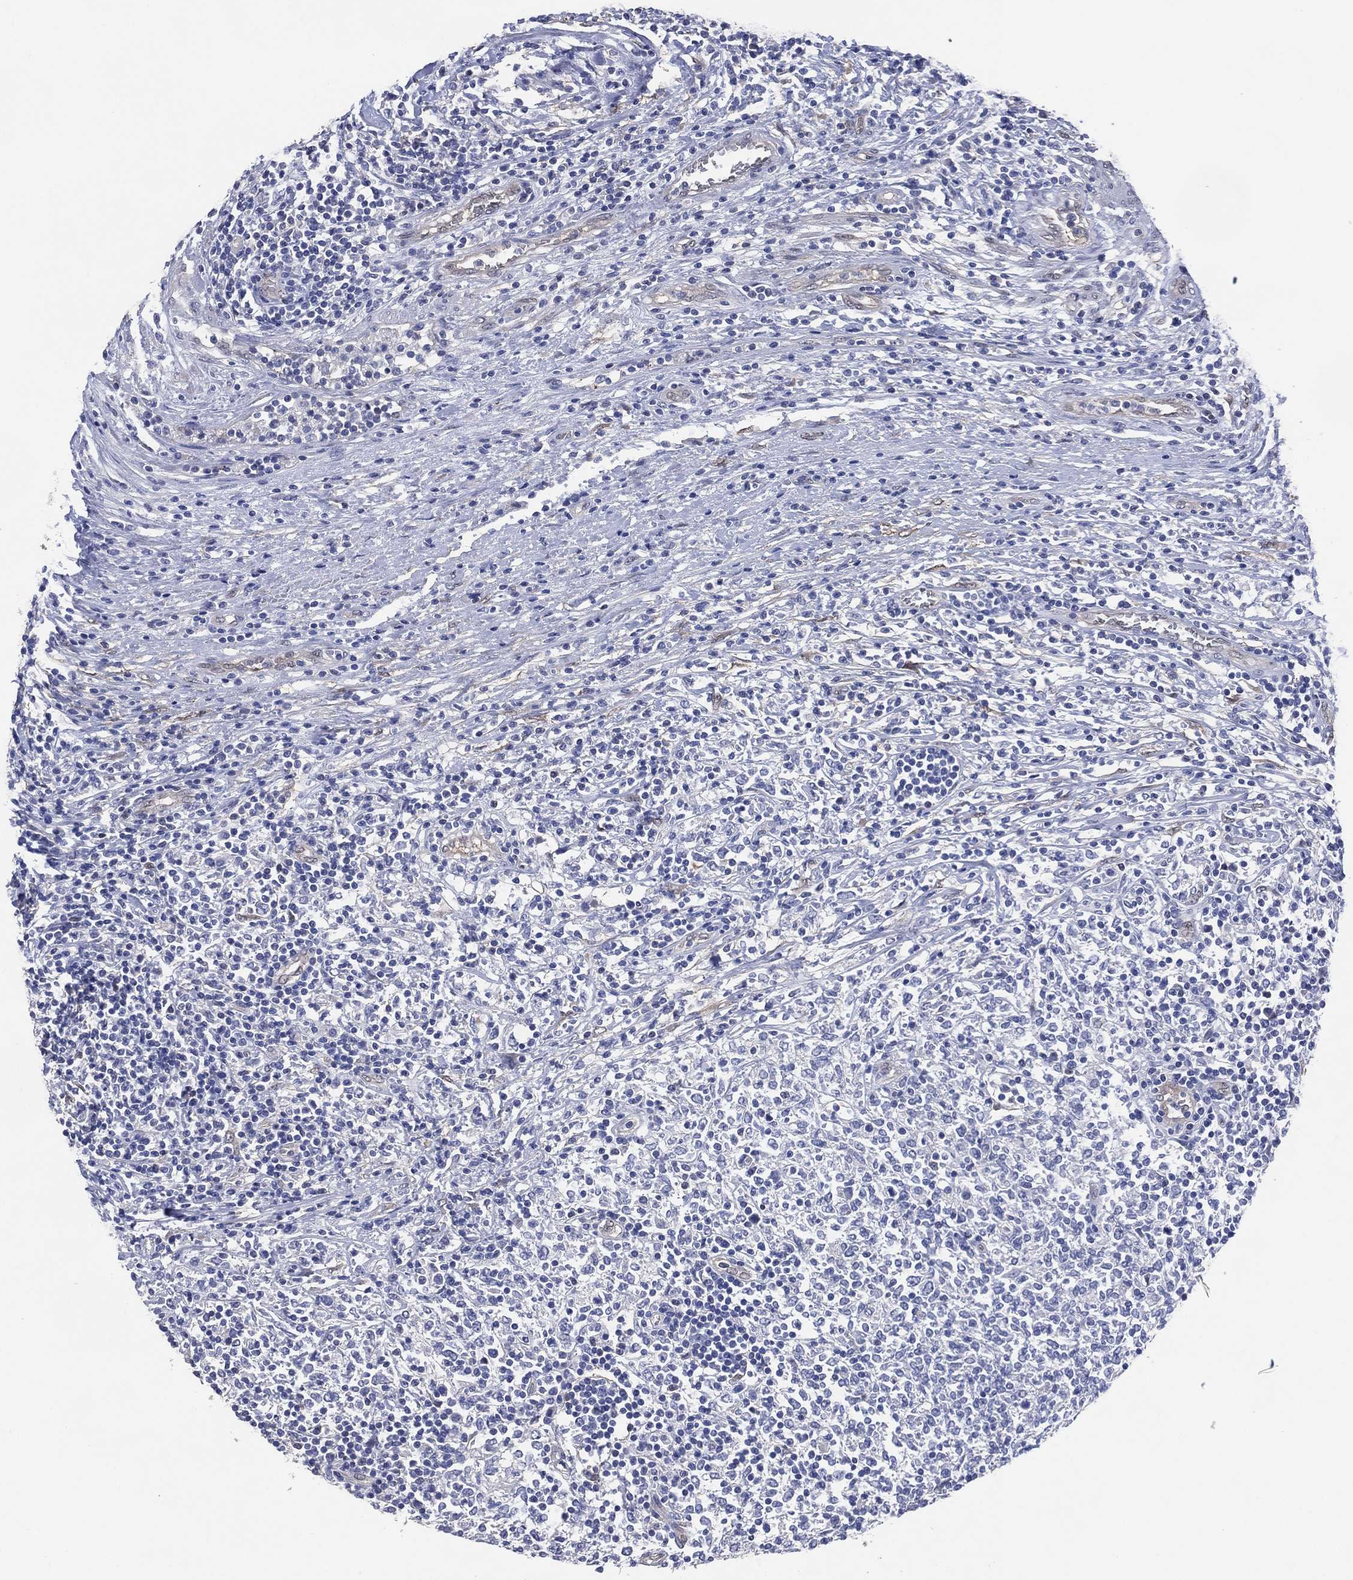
{"staining": {"intensity": "negative", "quantity": "none", "location": "none"}, "tissue": "lymphoma", "cell_type": "Tumor cells", "image_type": "cancer", "snomed": [{"axis": "morphology", "description": "Malignant lymphoma, non-Hodgkin's type, High grade"}, {"axis": "topography", "description": "Lymph node"}], "caption": "Immunohistochemistry (IHC) micrograph of human lymphoma stained for a protein (brown), which shows no positivity in tumor cells.", "gene": "AK1", "patient": {"sex": "female", "age": 84}}